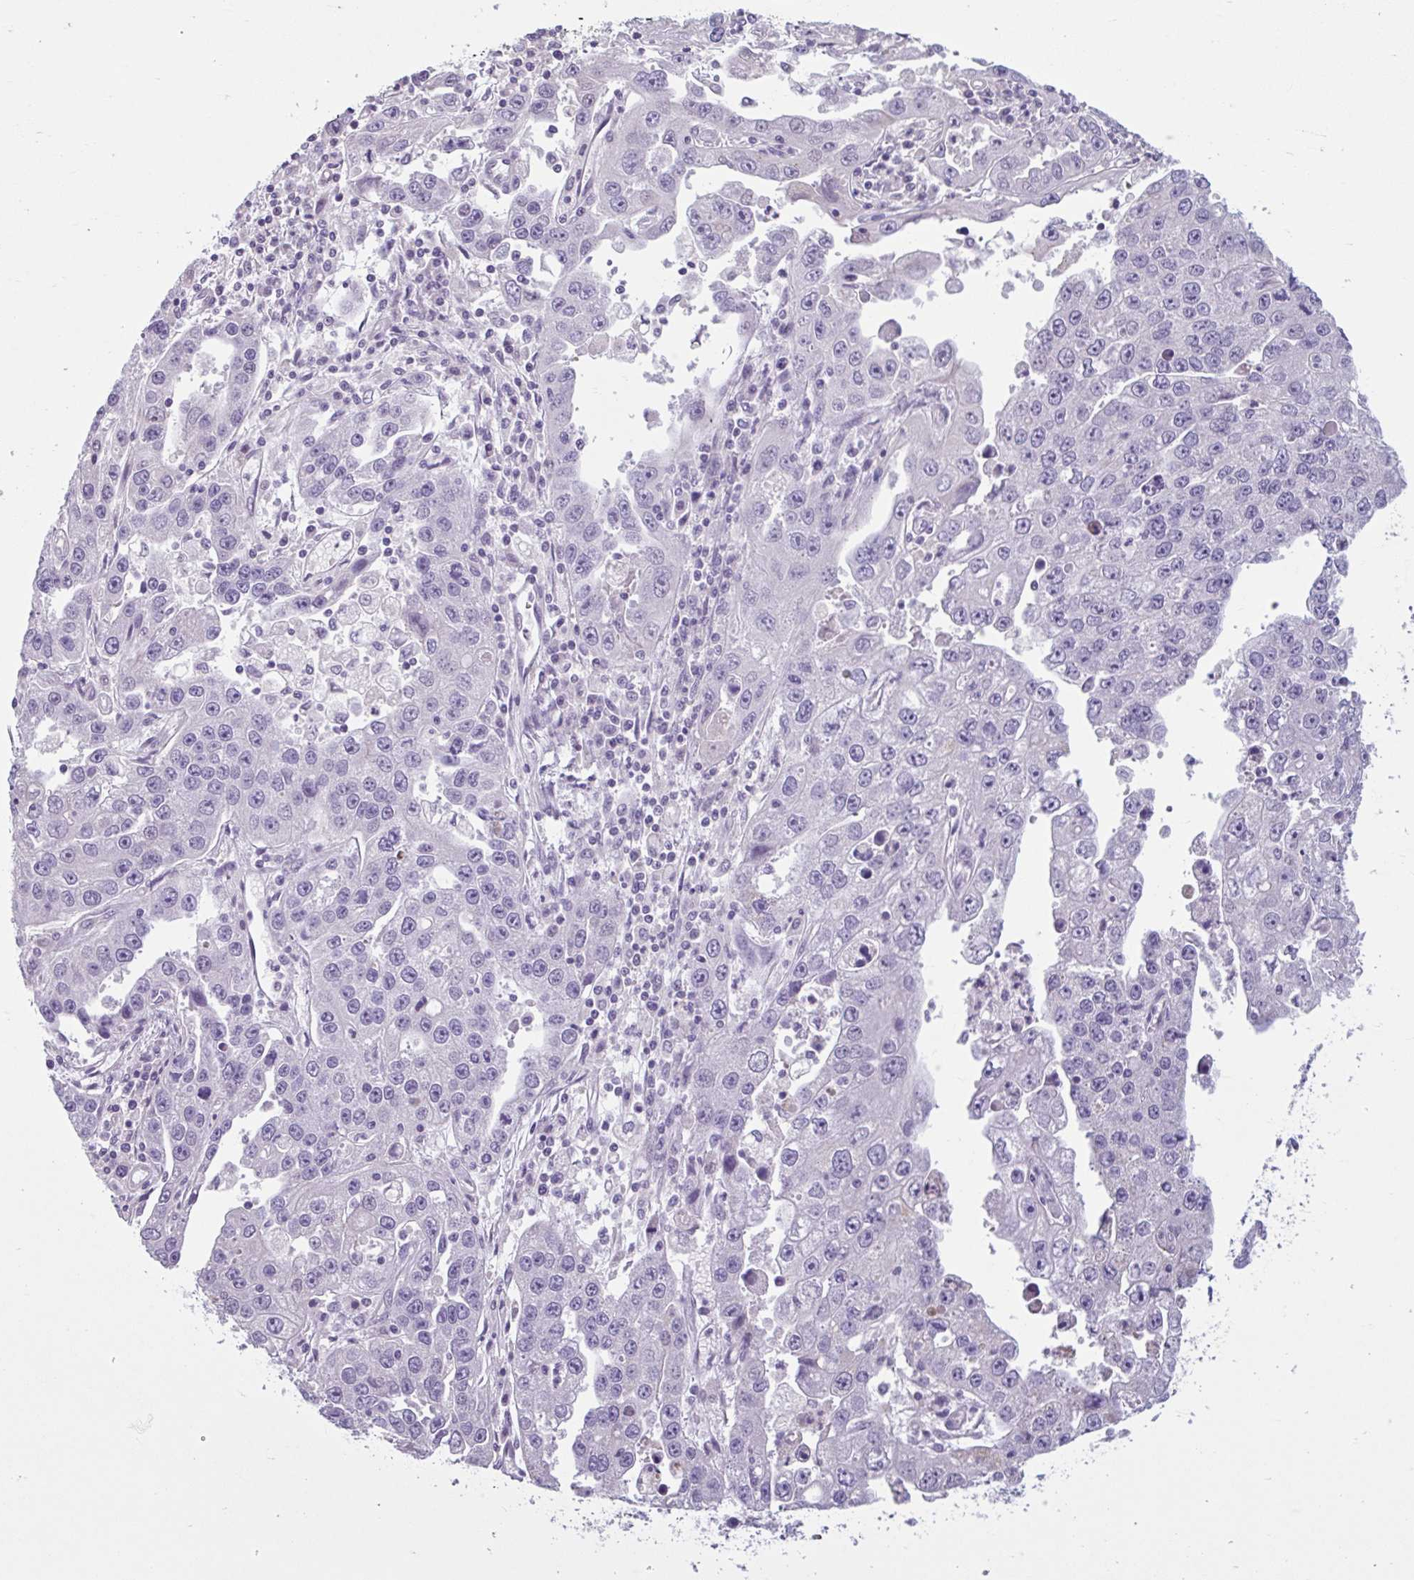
{"staining": {"intensity": "negative", "quantity": "none", "location": "none"}, "tissue": "endometrial cancer", "cell_type": "Tumor cells", "image_type": "cancer", "snomed": [{"axis": "morphology", "description": "Adenocarcinoma, NOS"}, {"axis": "topography", "description": "Uterus"}], "caption": "Tumor cells show no significant protein positivity in adenocarcinoma (endometrial).", "gene": "CDH19", "patient": {"sex": "female", "age": 62}}